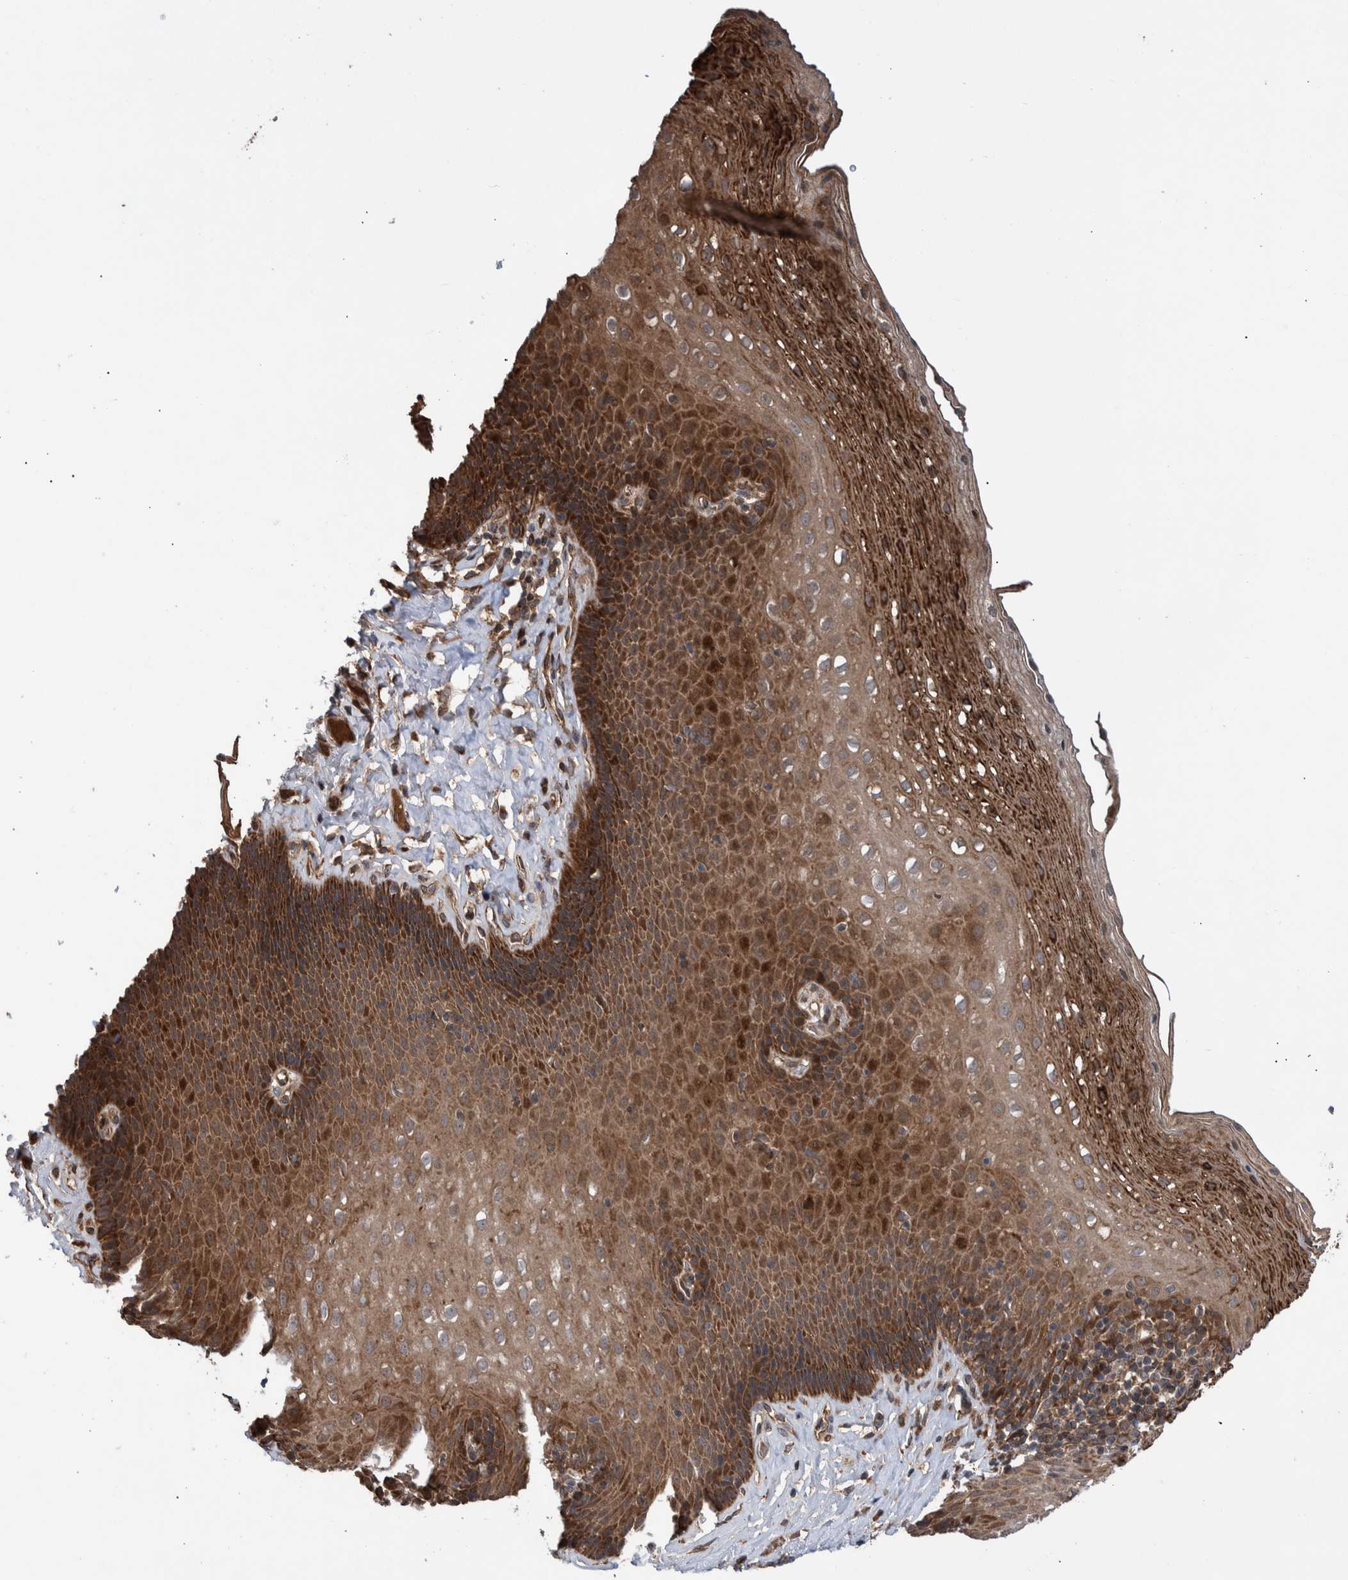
{"staining": {"intensity": "strong", "quantity": "25%-75%", "location": "cytoplasmic/membranous"}, "tissue": "esophagus", "cell_type": "Squamous epithelial cells", "image_type": "normal", "snomed": [{"axis": "morphology", "description": "Normal tissue, NOS"}, {"axis": "topography", "description": "Esophagus"}], "caption": "Esophagus stained with DAB (3,3'-diaminobenzidine) immunohistochemistry shows high levels of strong cytoplasmic/membranous staining in about 25%-75% of squamous epithelial cells.", "gene": "B3GNTL1", "patient": {"sex": "female", "age": 66}}